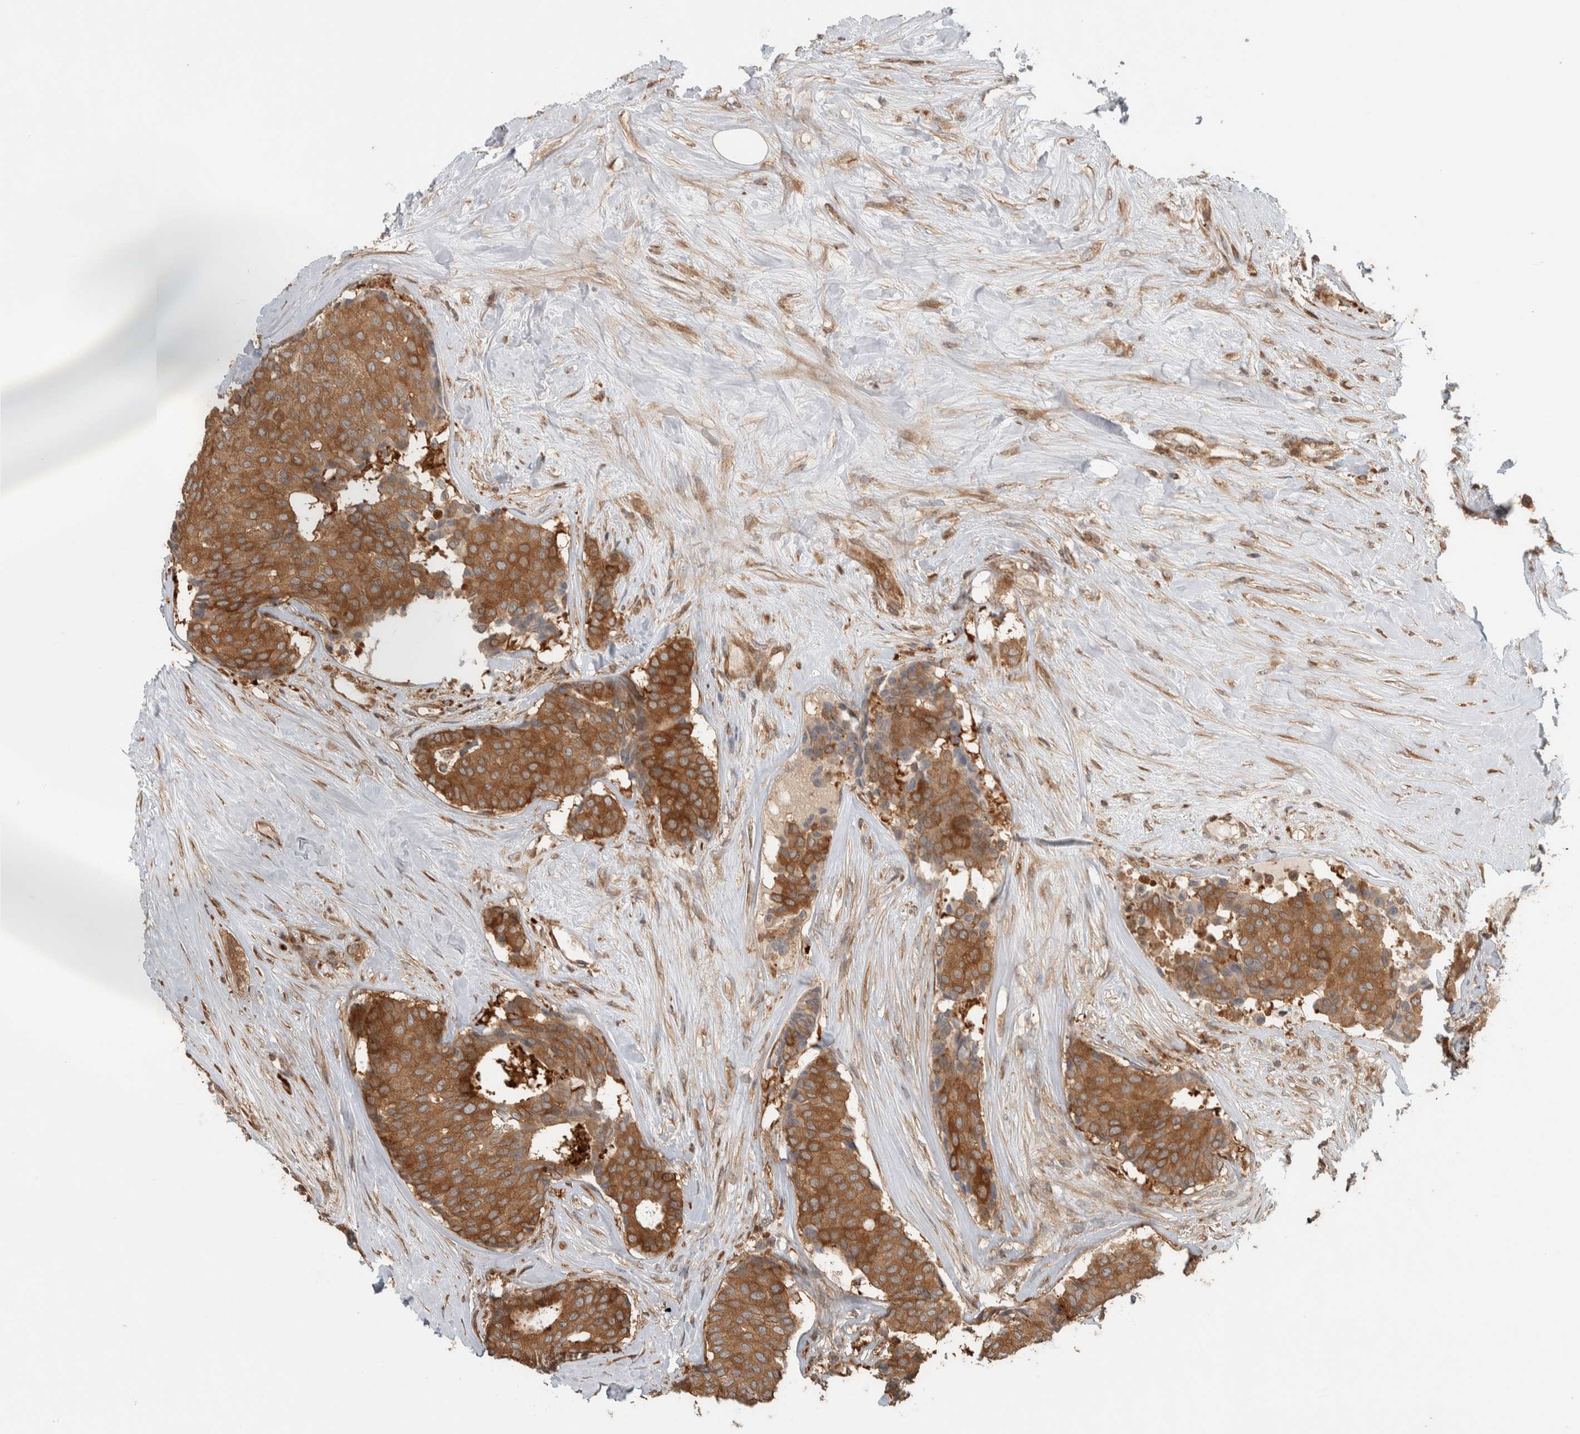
{"staining": {"intensity": "moderate", "quantity": ">75%", "location": "cytoplasmic/membranous"}, "tissue": "breast cancer", "cell_type": "Tumor cells", "image_type": "cancer", "snomed": [{"axis": "morphology", "description": "Duct carcinoma"}, {"axis": "topography", "description": "Breast"}], "caption": "Intraductal carcinoma (breast) stained with IHC shows moderate cytoplasmic/membranous staining in approximately >75% of tumor cells. (DAB IHC with brightfield microscopy, high magnification).", "gene": "CNTROB", "patient": {"sex": "female", "age": 75}}